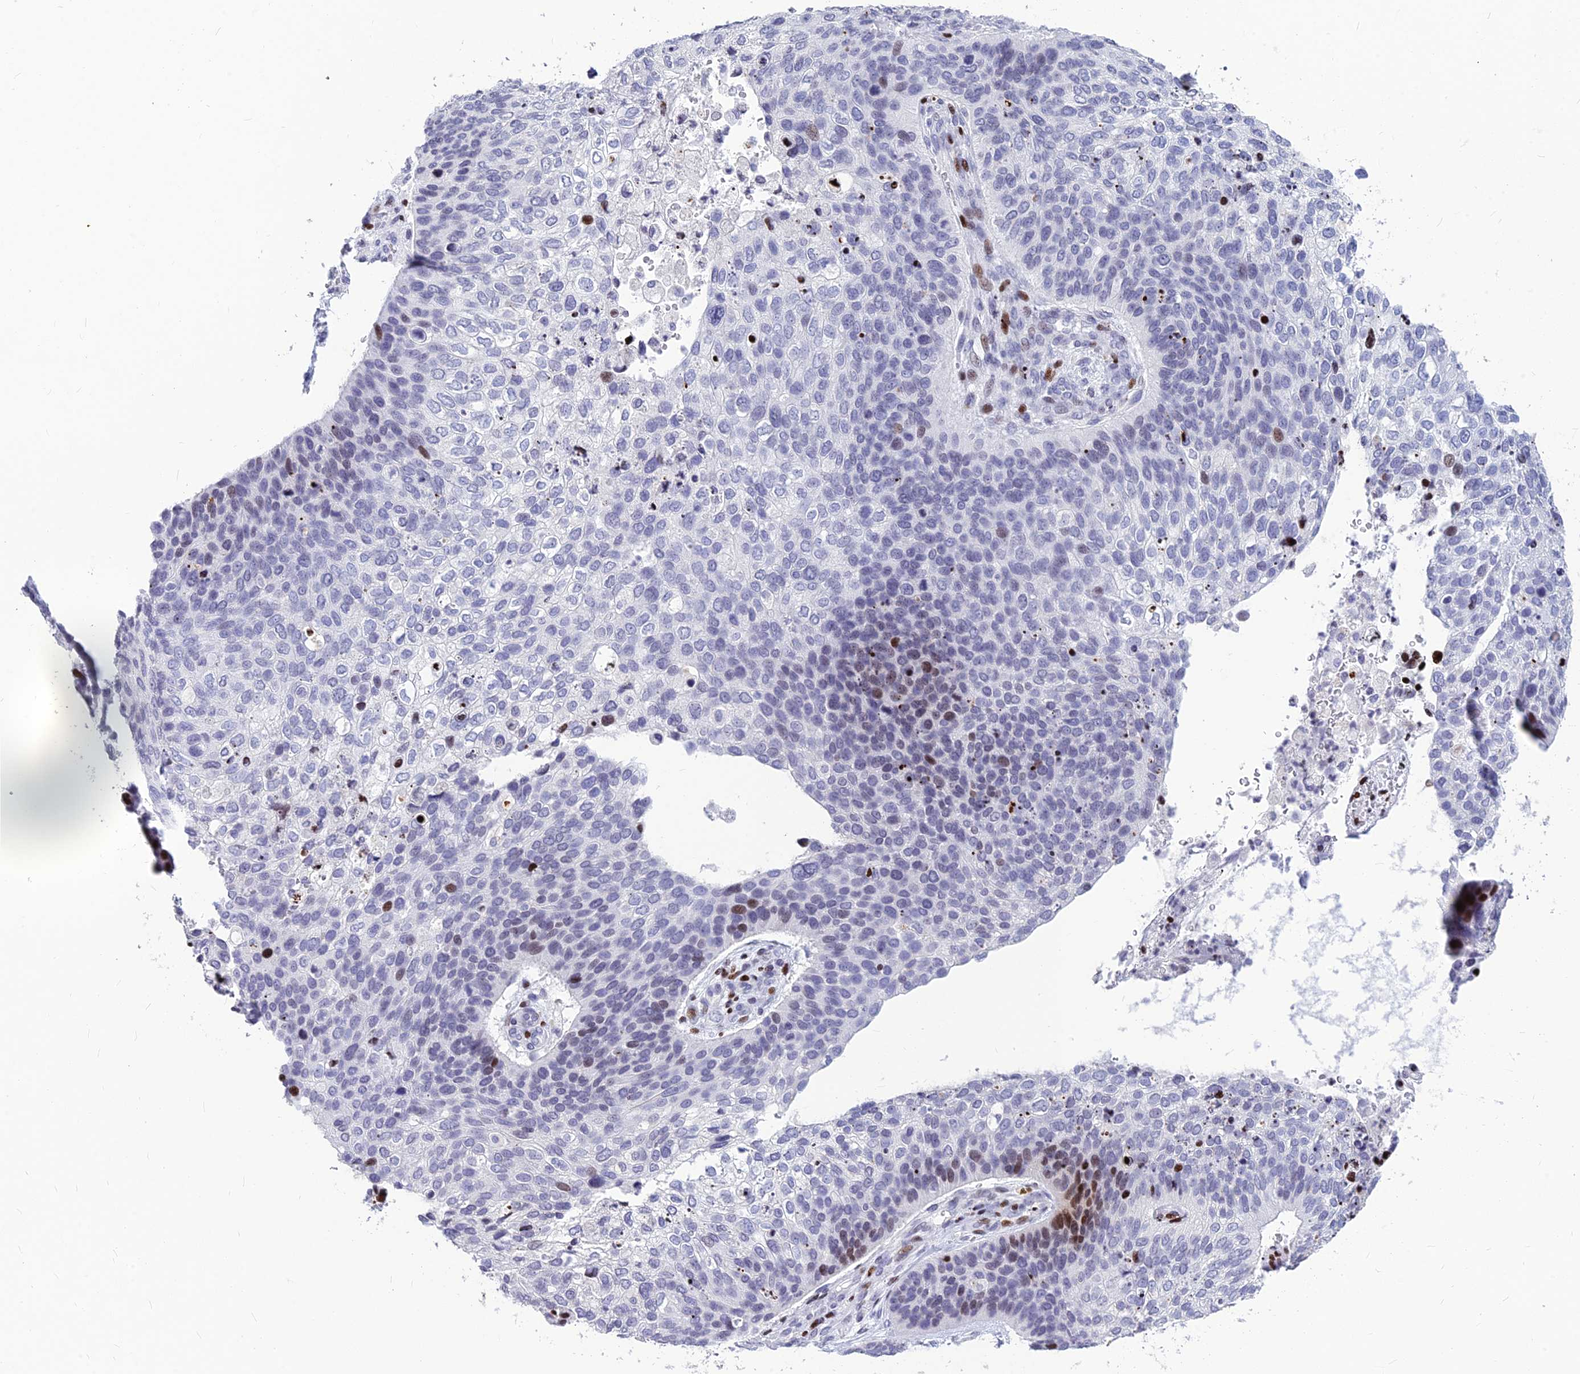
{"staining": {"intensity": "moderate", "quantity": "<25%", "location": "nuclear"}, "tissue": "skin cancer", "cell_type": "Tumor cells", "image_type": "cancer", "snomed": [{"axis": "morphology", "description": "Basal cell carcinoma"}, {"axis": "topography", "description": "Skin"}], "caption": "High-magnification brightfield microscopy of skin basal cell carcinoma stained with DAB (brown) and counterstained with hematoxylin (blue). tumor cells exhibit moderate nuclear expression is seen in approximately<25% of cells.", "gene": "PRPS1", "patient": {"sex": "female", "age": 74}}